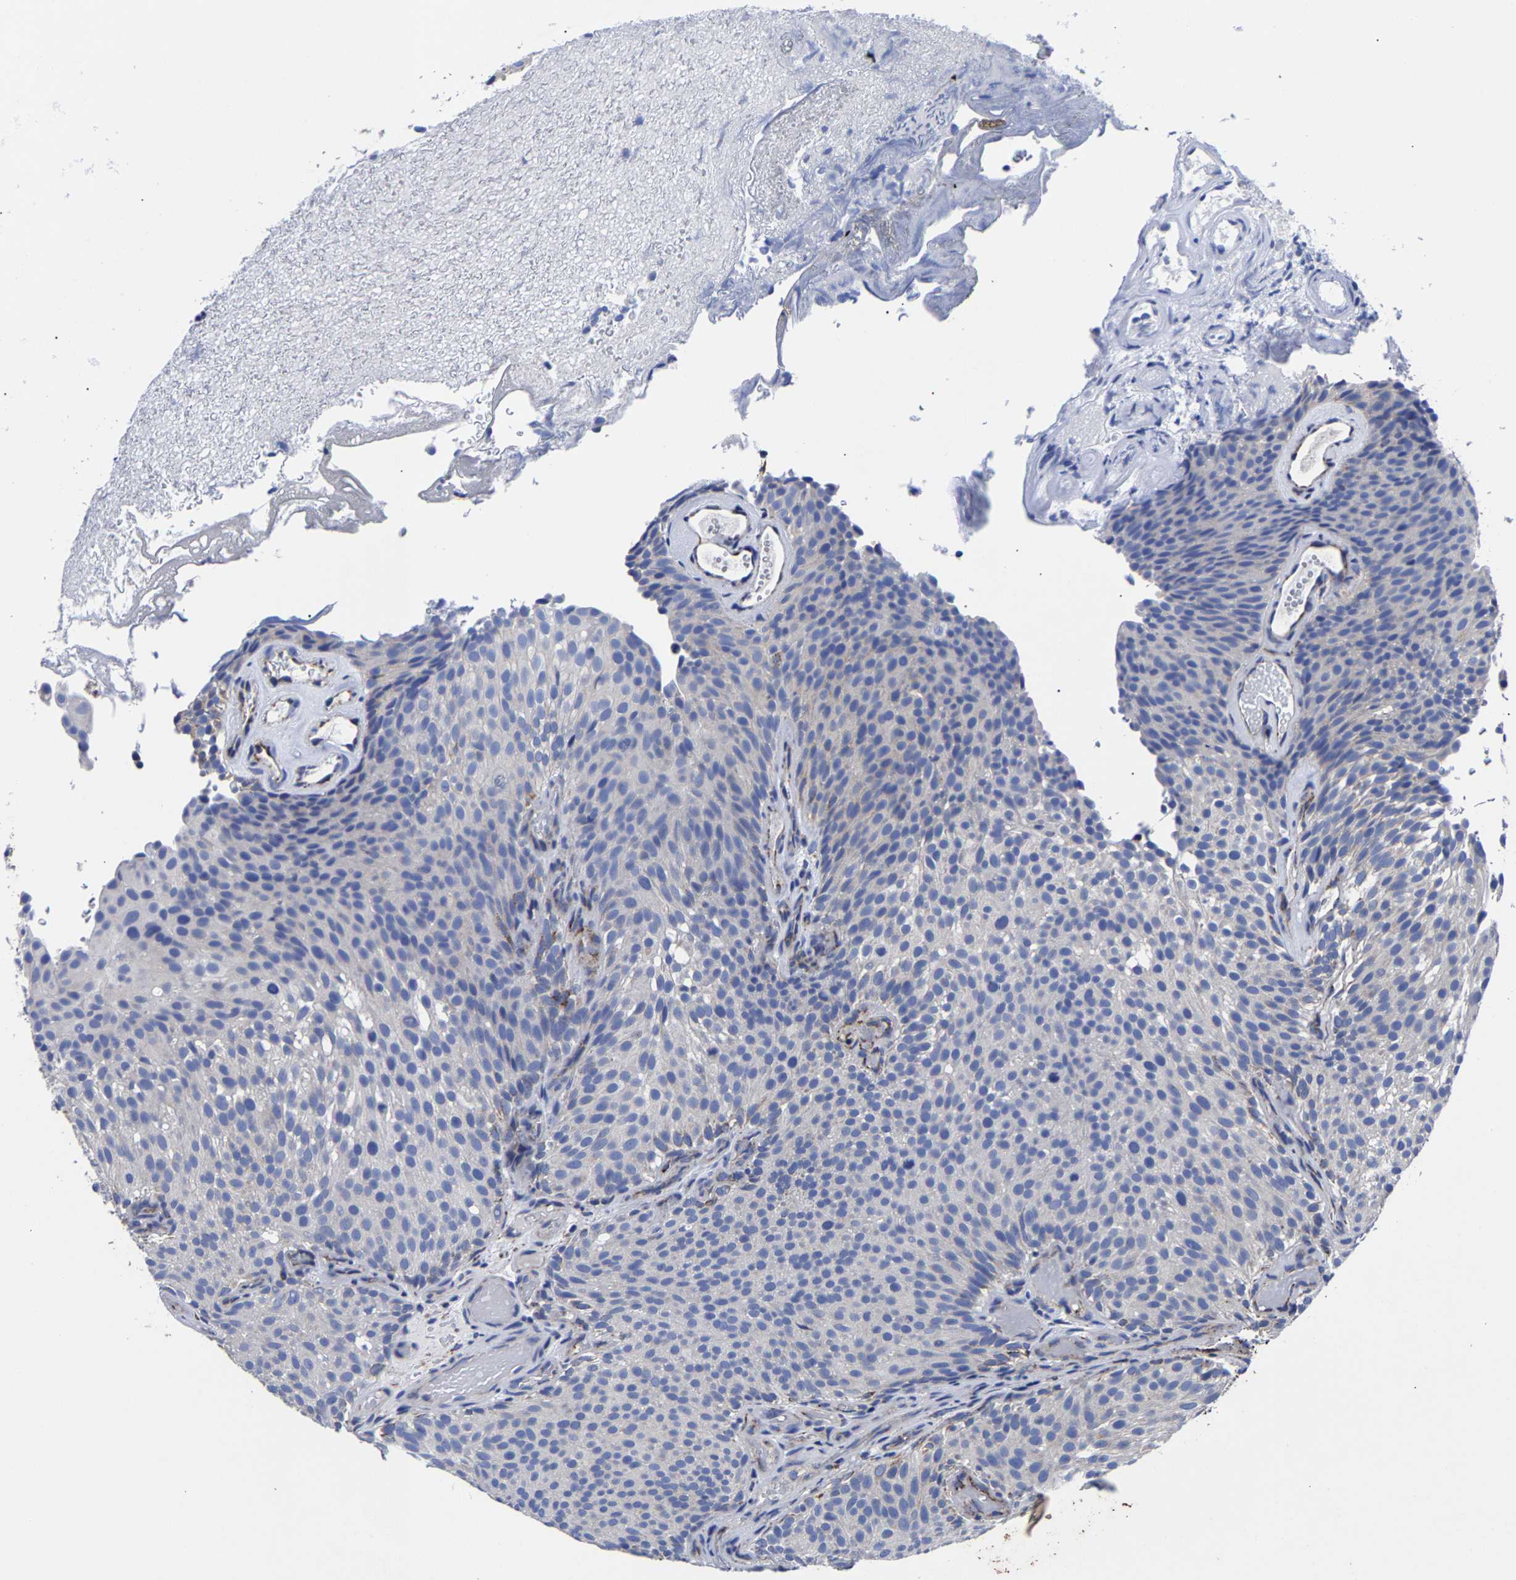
{"staining": {"intensity": "negative", "quantity": "none", "location": "none"}, "tissue": "urothelial cancer", "cell_type": "Tumor cells", "image_type": "cancer", "snomed": [{"axis": "morphology", "description": "Urothelial carcinoma, Low grade"}, {"axis": "topography", "description": "Urinary bladder"}], "caption": "The photomicrograph exhibits no significant staining in tumor cells of urothelial carcinoma (low-grade).", "gene": "AASS", "patient": {"sex": "male", "age": 78}}